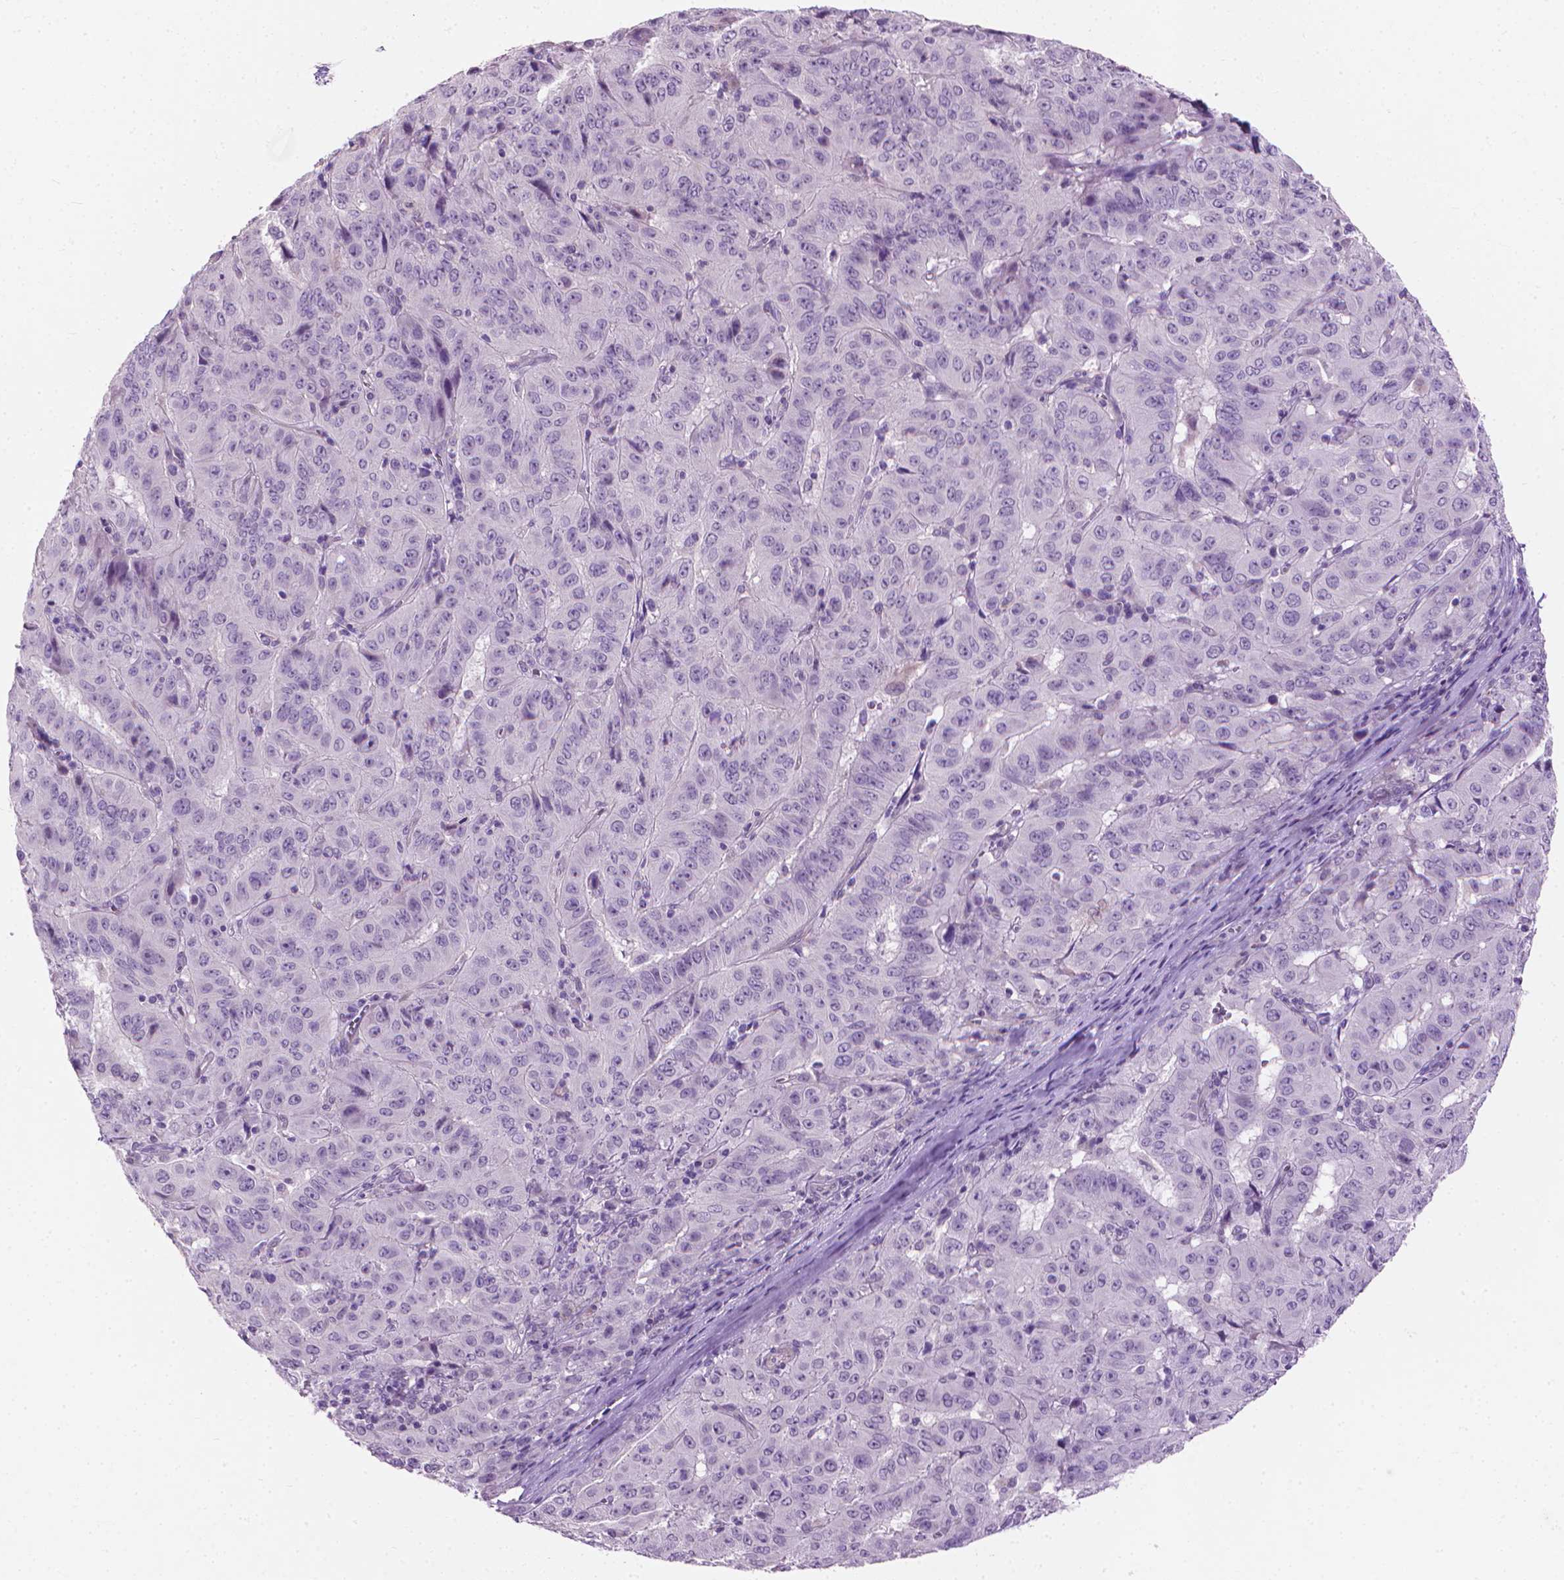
{"staining": {"intensity": "negative", "quantity": "none", "location": "none"}, "tissue": "pancreatic cancer", "cell_type": "Tumor cells", "image_type": "cancer", "snomed": [{"axis": "morphology", "description": "Adenocarcinoma, NOS"}, {"axis": "topography", "description": "Pancreas"}], "caption": "Human adenocarcinoma (pancreatic) stained for a protein using immunohistochemistry (IHC) exhibits no staining in tumor cells.", "gene": "KRT73", "patient": {"sex": "male", "age": 63}}